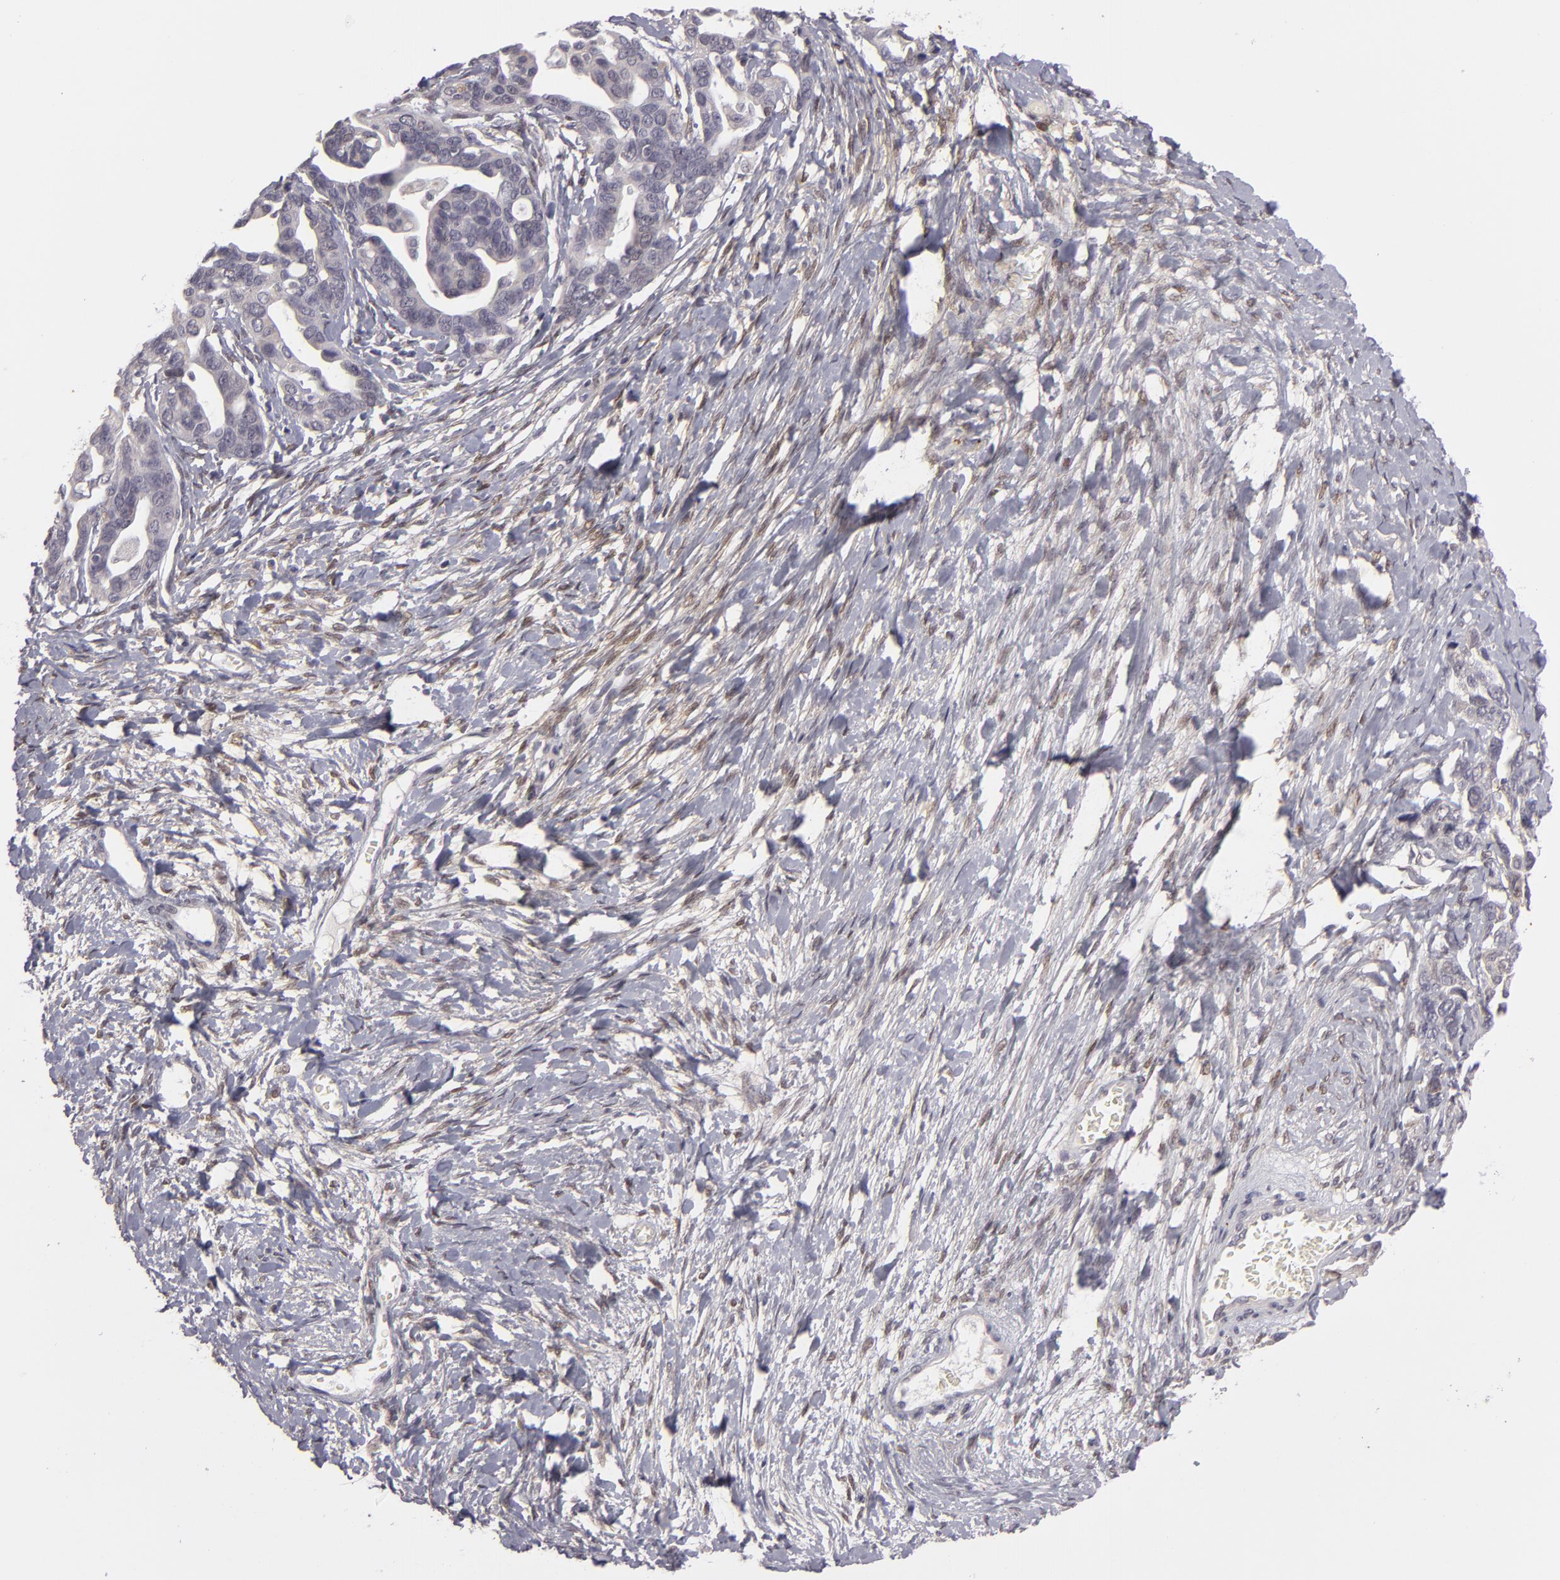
{"staining": {"intensity": "negative", "quantity": "none", "location": "none"}, "tissue": "ovarian cancer", "cell_type": "Tumor cells", "image_type": "cancer", "snomed": [{"axis": "morphology", "description": "Cystadenocarcinoma, serous, NOS"}, {"axis": "topography", "description": "Ovary"}], "caption": "Tumor cells show no significant expression in ovarian serous cystadenocarcinoma.", "gene": "EFS", "patient": {"sex": "female", "age": 69}}